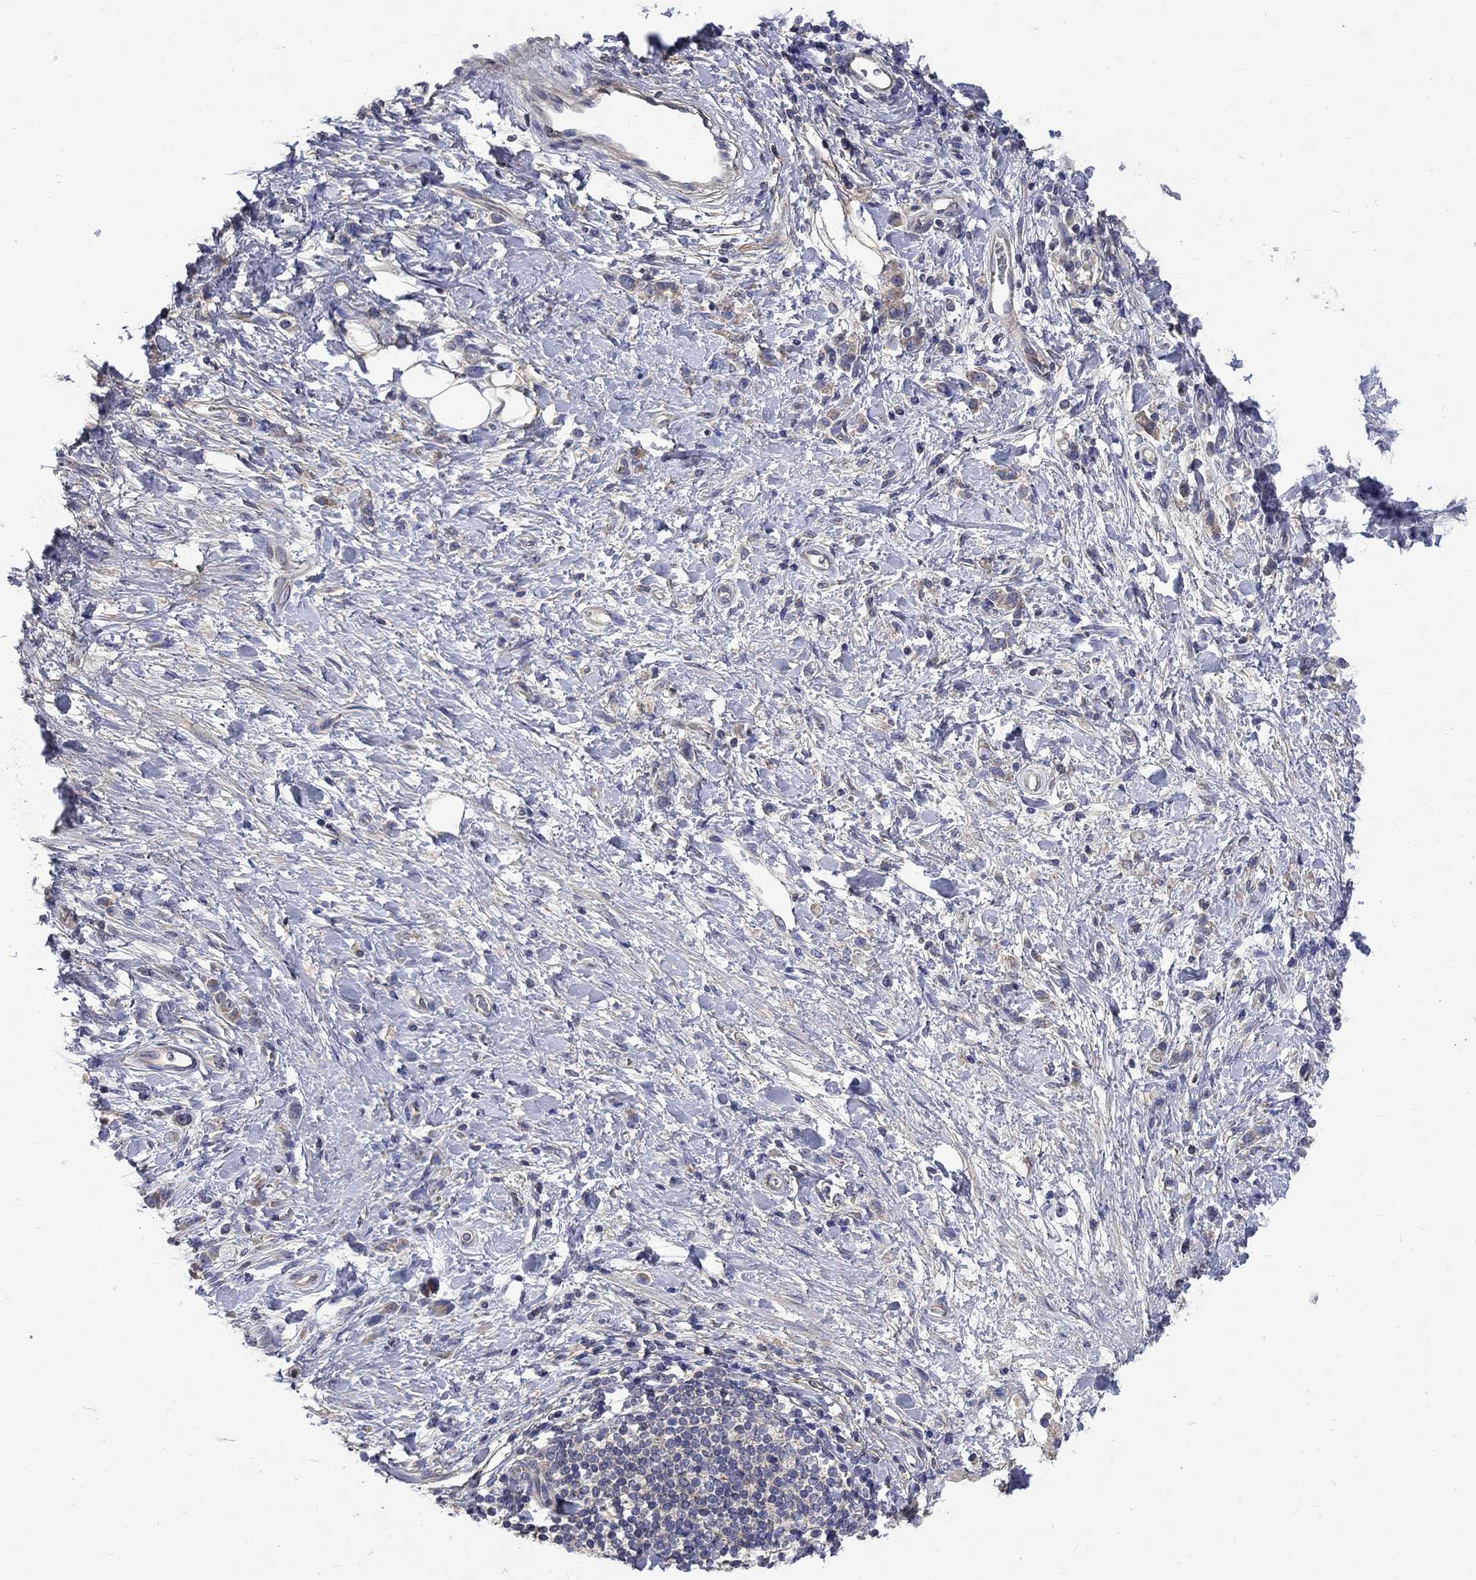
{"staining": {"intensity": "weak", "quantity": ">75%", "location": "cytoplasmic/membranous"}, "tissue": "stomach cancer", "cell_type": "Tumor cells", "image_type": "cancer", "snomed": [{"axis": "morphology", "description": "Adenocarcinoma, NOS"}, {"axis": "topography", "description": "Stomach"}], "caption": "The micrograph displays a brown stain indicating the presence of a protein in the cytoplasmic/membranous of tumor cells in stomach cancer (adenocarcinoma).", "gene": "HSPA12A", "patient": {"sex": "male", "age": 77}}